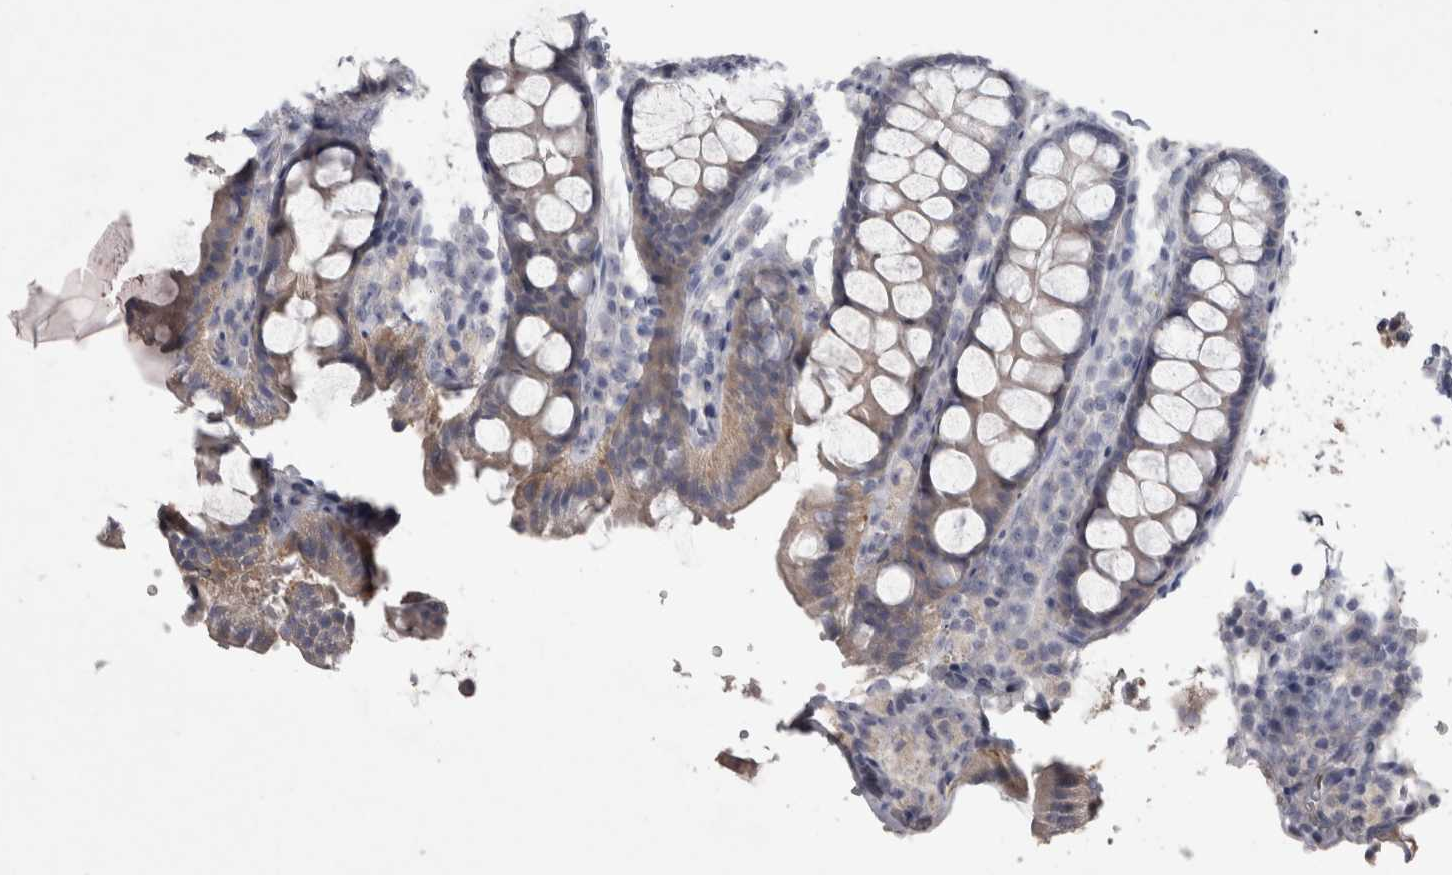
{"staining": {"intensity": "negative", "quantity": "none", "location": "none"}, "tissue": "colon", "cell_type": "Endothelial cells", "image_type": "normal", "snomed": [{"axis": "morphology", "description": "Normal tissue, NOS"}, {"axis": "topography", "description": "Colon"}, {"axis": "topography", "description": "Peripheral nerve tissue"}], "caption": "DAB (3,3'-diaminobenzidine) immunohistochemical staining of normal human colon reveals no significant staining in endothelial cells.", "gene": "ENPP7", "patient": {"sex": "female", "age": 61}}